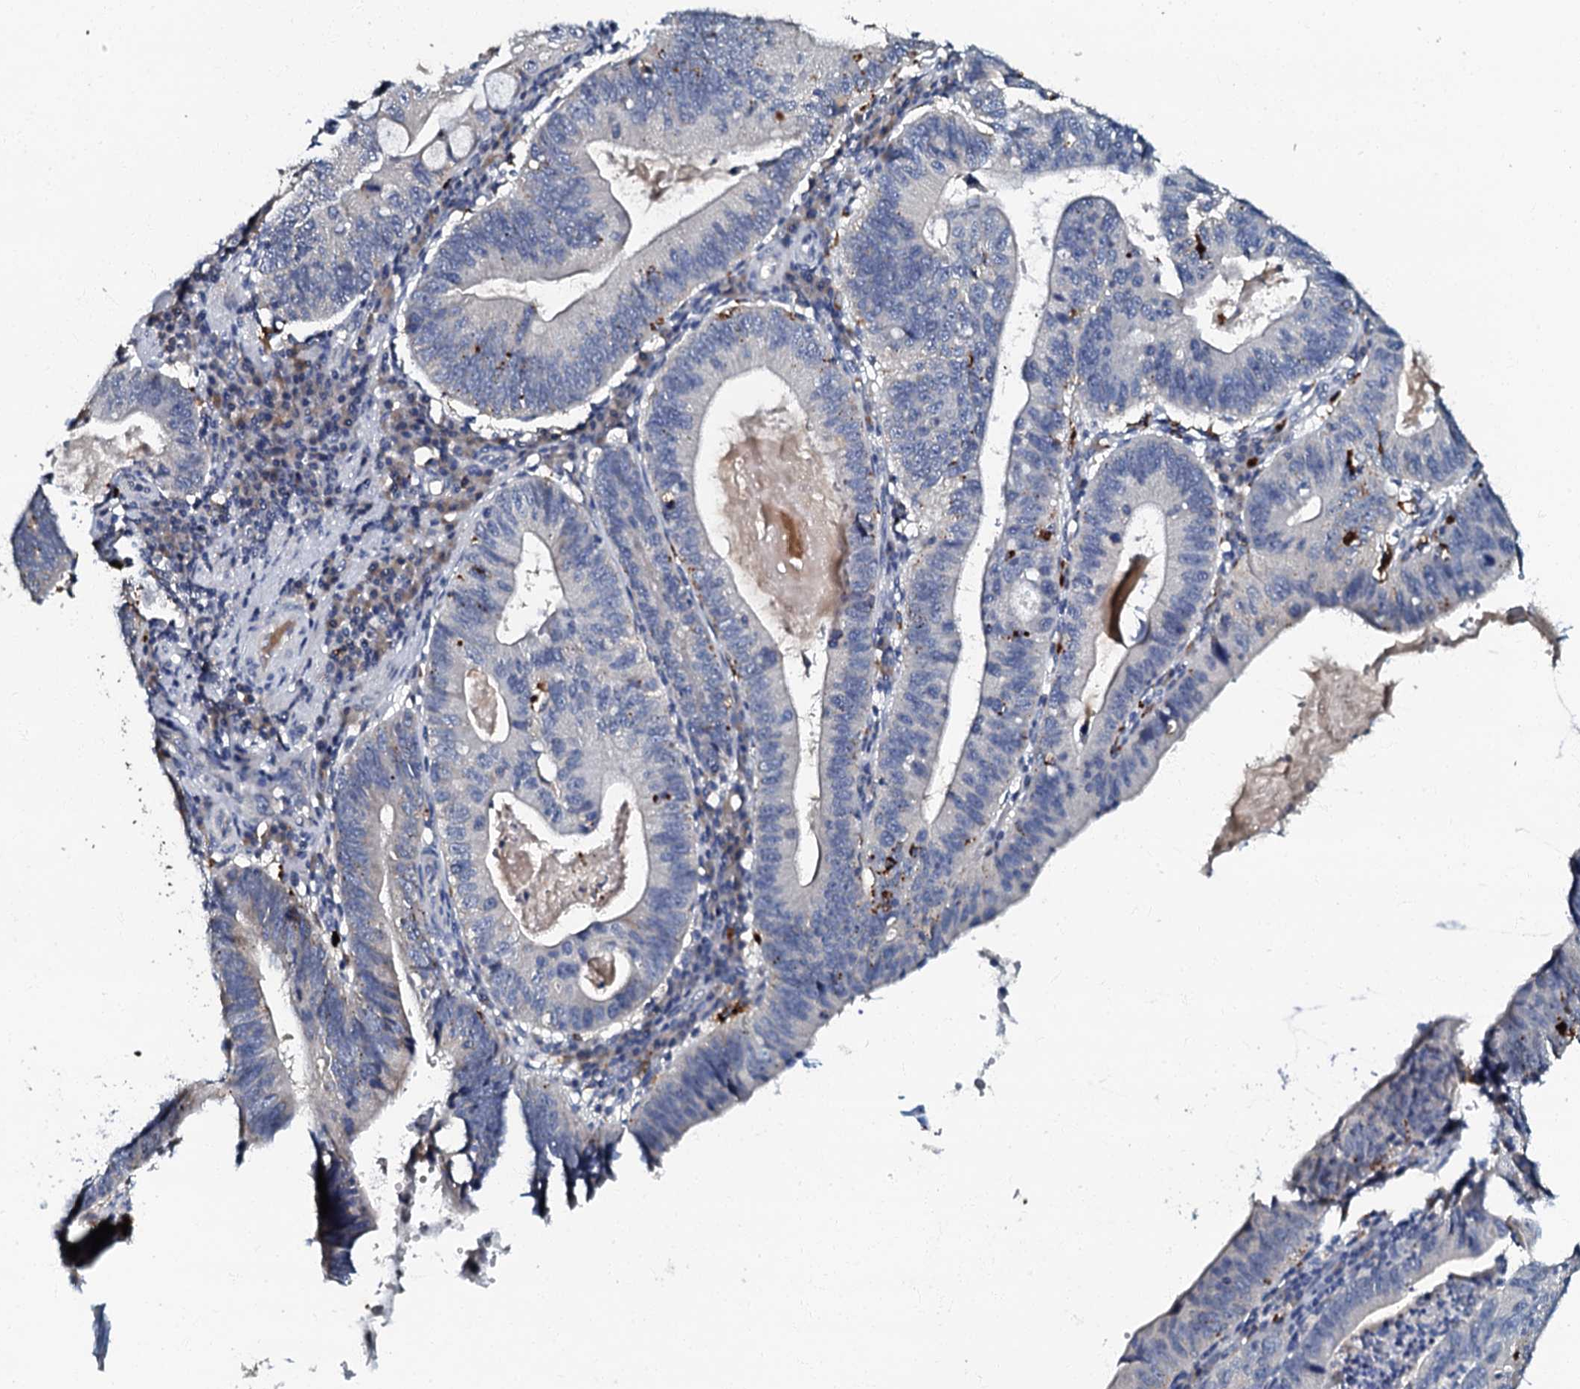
{"staining": {"intensity": "negative", "quantity": "none", "location": "none"}, "tissue": "stomach cancer", "cell_type": "Tumor cells", "image_type": "cancer", "snomed": [{"axis": "morphology", "description": "Adenocarcinoma, NOS"}, {"axis": "topography", "description": "Stomach"}], "caption": "The micrograph demonstrates no staining of tumor cells in stomach adenocarcinoma.", "gene": "OLAH", "patient": {"sex": "male", "age": 59}}